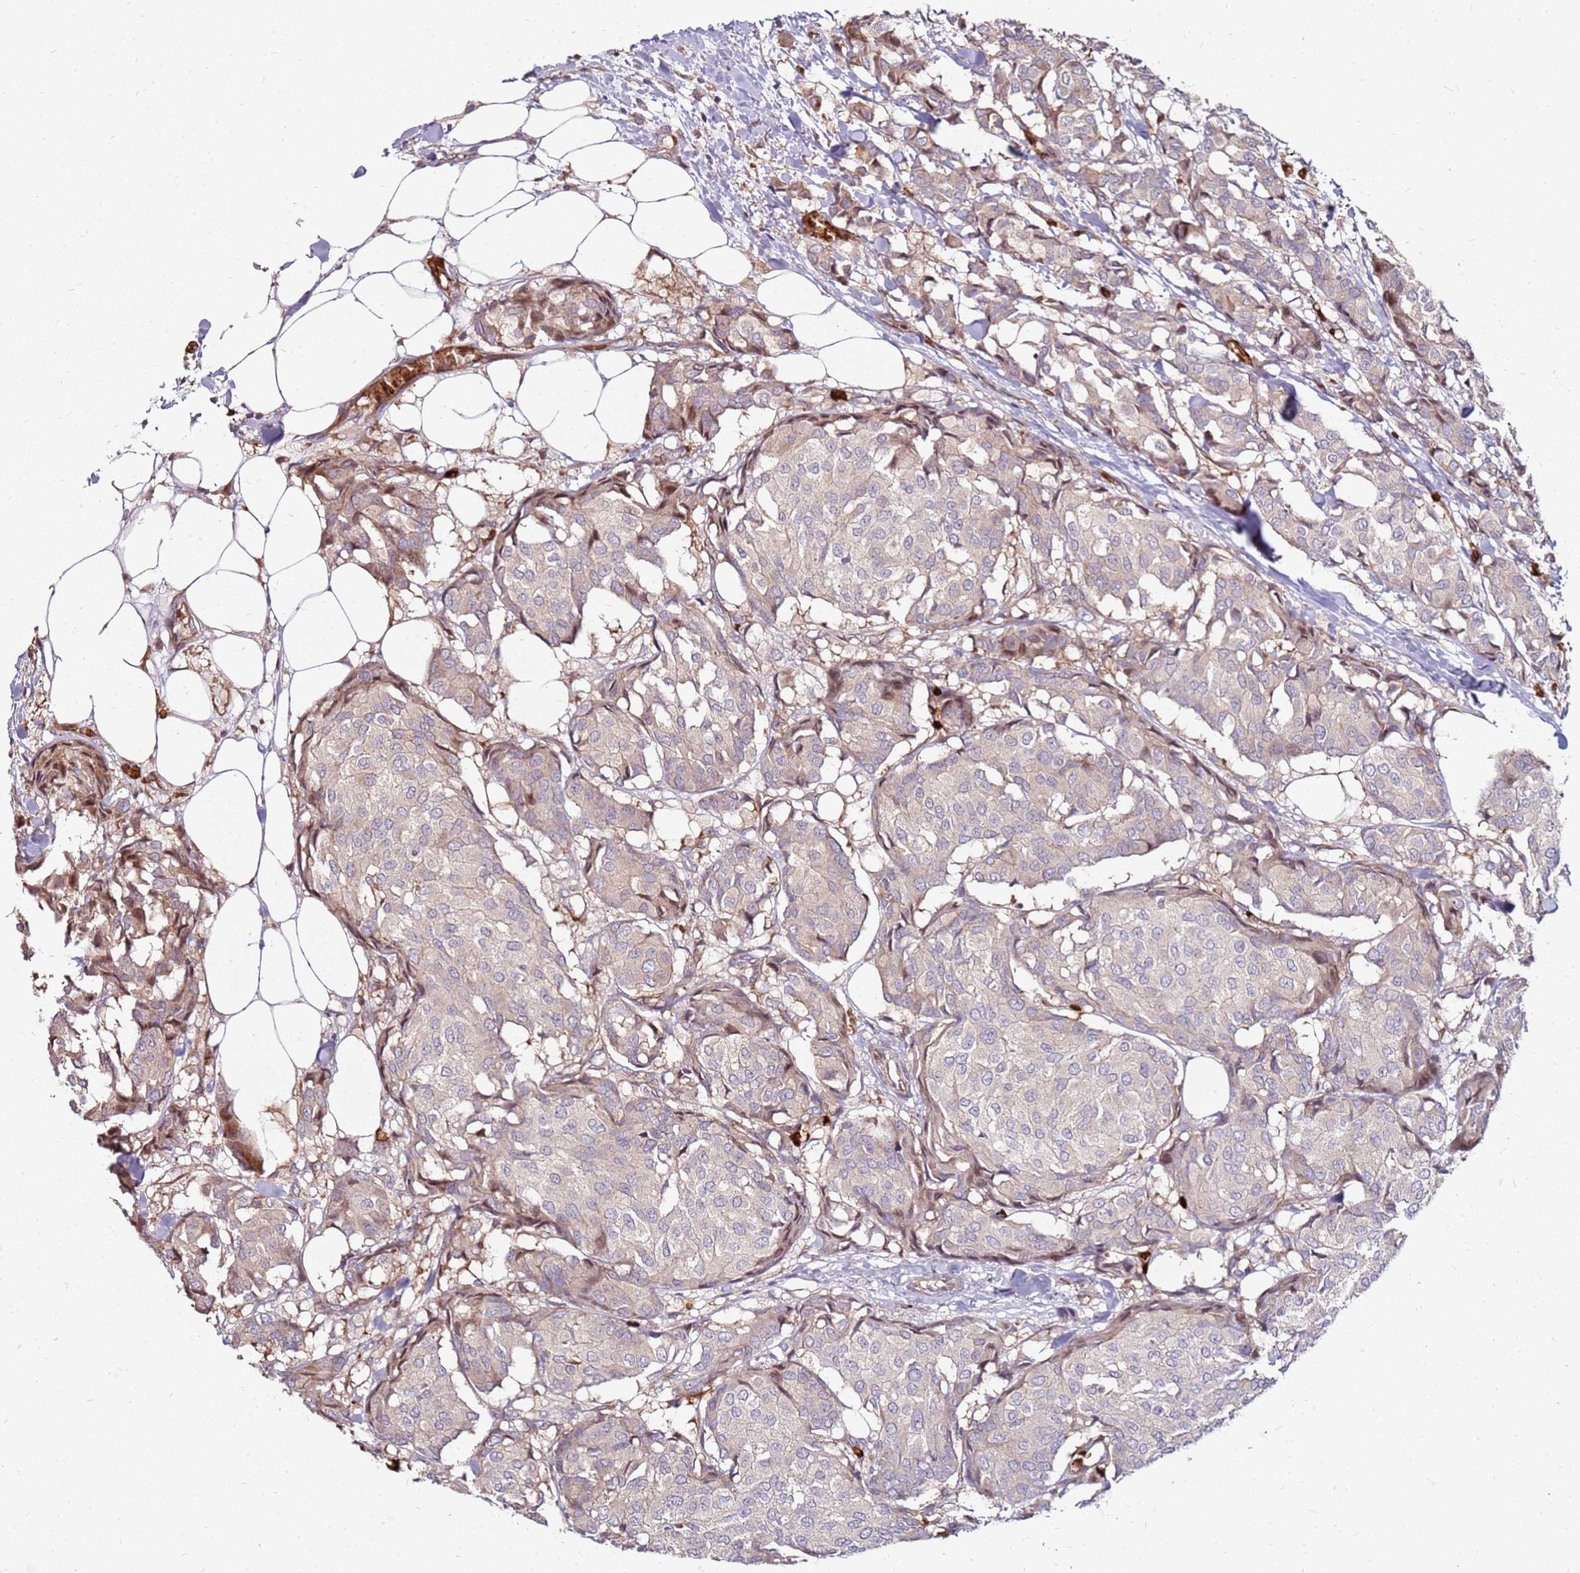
{"staining": {"intensity": "negative", "quantity": "none", "location": "none"}, "tissue": "breast cancer", "cell_type": "Tumor cells", "image_type": "cancer", "snomed": [{"axis": "morphology", "description": "Duct carcinoma"}, {"axis": "topography", "description": "Breast"}], "caption": "A high-resolution image shows immunohistochemistry (IHC) staining of breast cancer, which shows no significant expression in tumor cells.", "gene": "RNF11", "patient": {"sex": "female", "age": 75}}